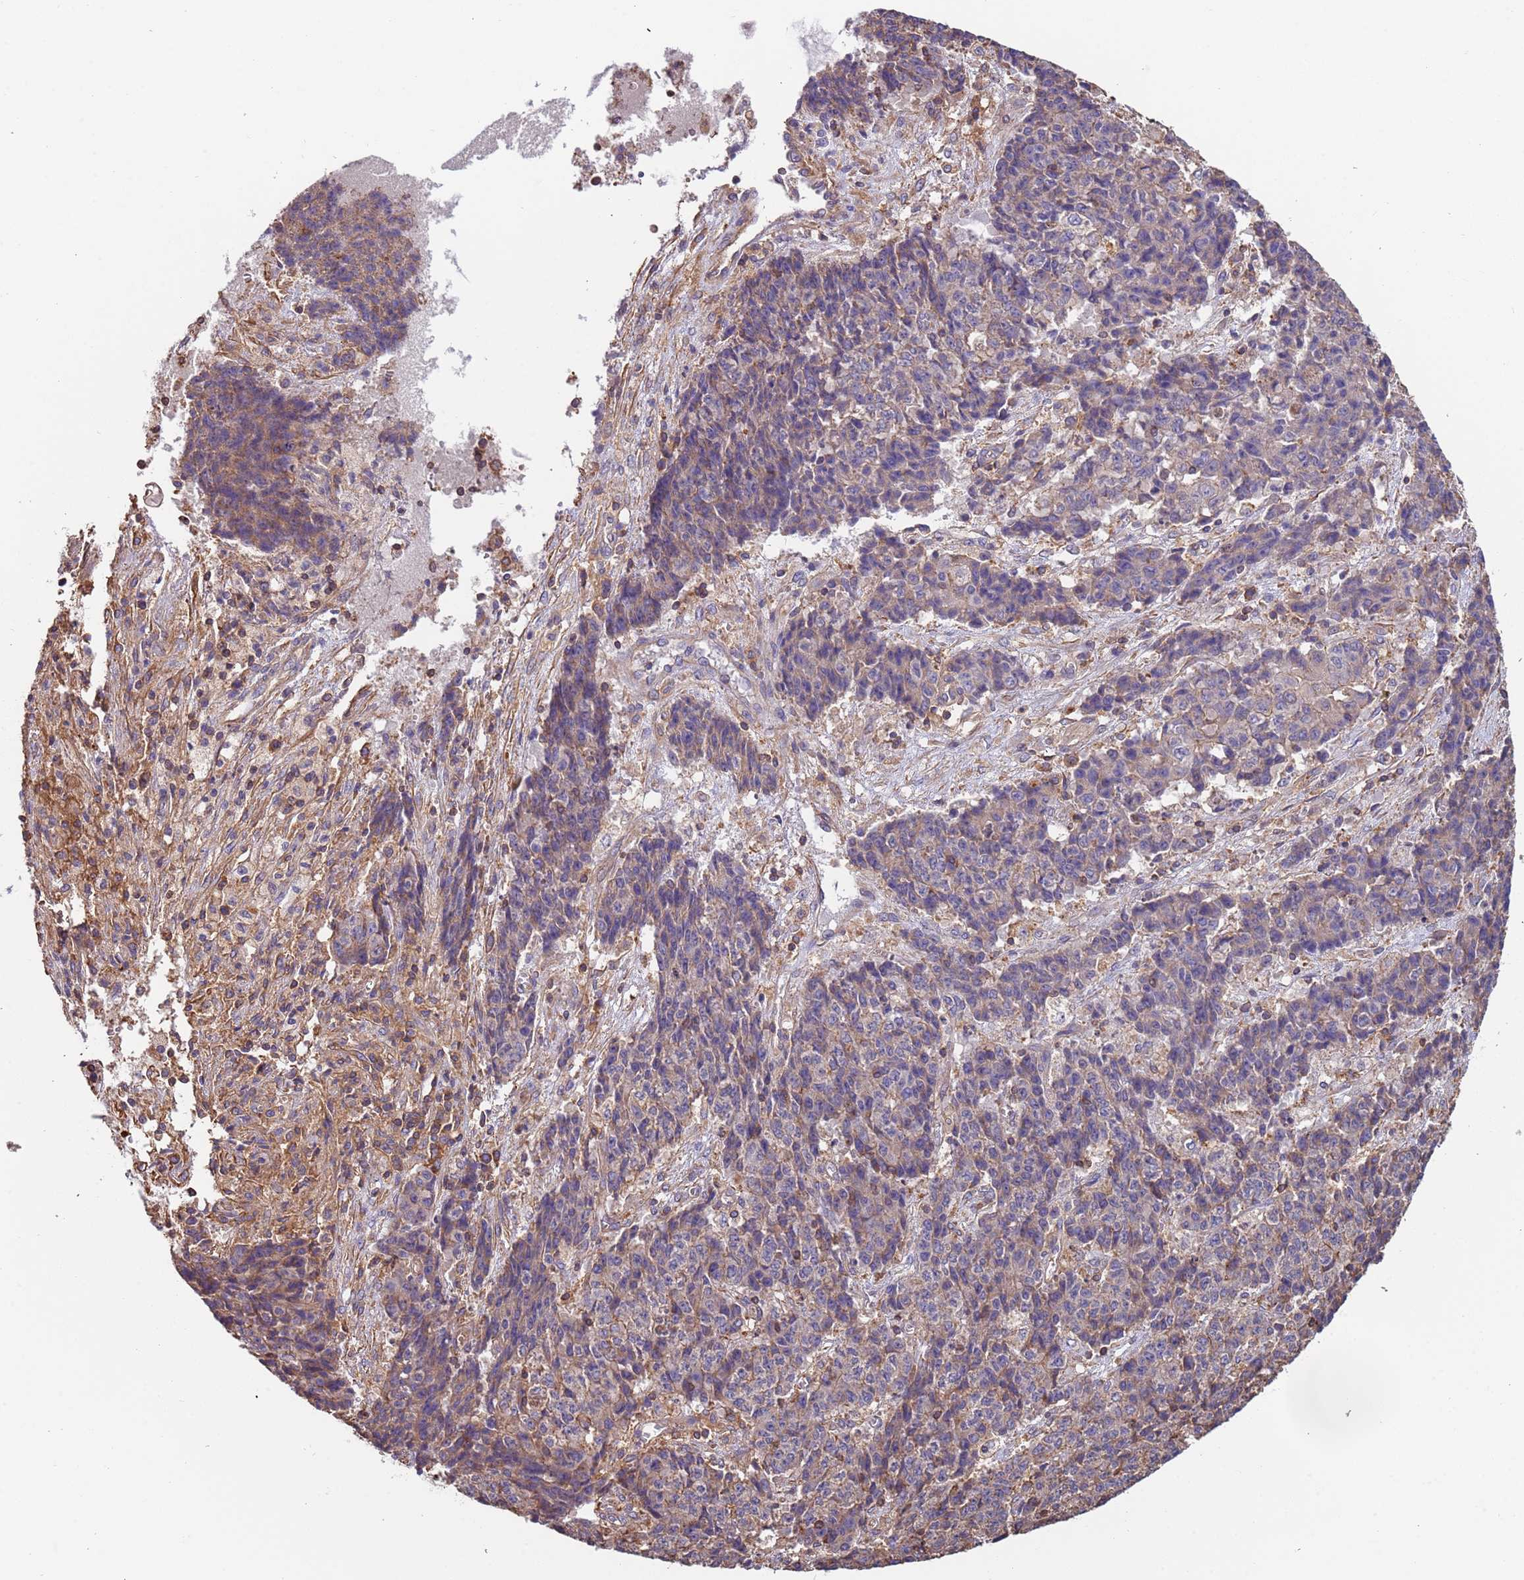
{"staining": {"intensity": "weak", "quantity": "<25%", "location": "cytoplasmic/membranous"}, "tissue": "ovarian cancer", "cell_type": "Tumor cells", "image_type": "cancer", "snomed": [{"axis": "morphology", "description": "Carcinoma, endometroid"}, {"axis": "topography", "description": "Ovary"}], "caption": "This histopathology image is of endometroid carcinoma (ovarian) stained with immunohistochemistry to label a protein in brown with the nuclei are counter-stained blue. There is no positivity in tumor cells.", "gene": "SYT4", "patient": {"sex": "female", "age": 42}}